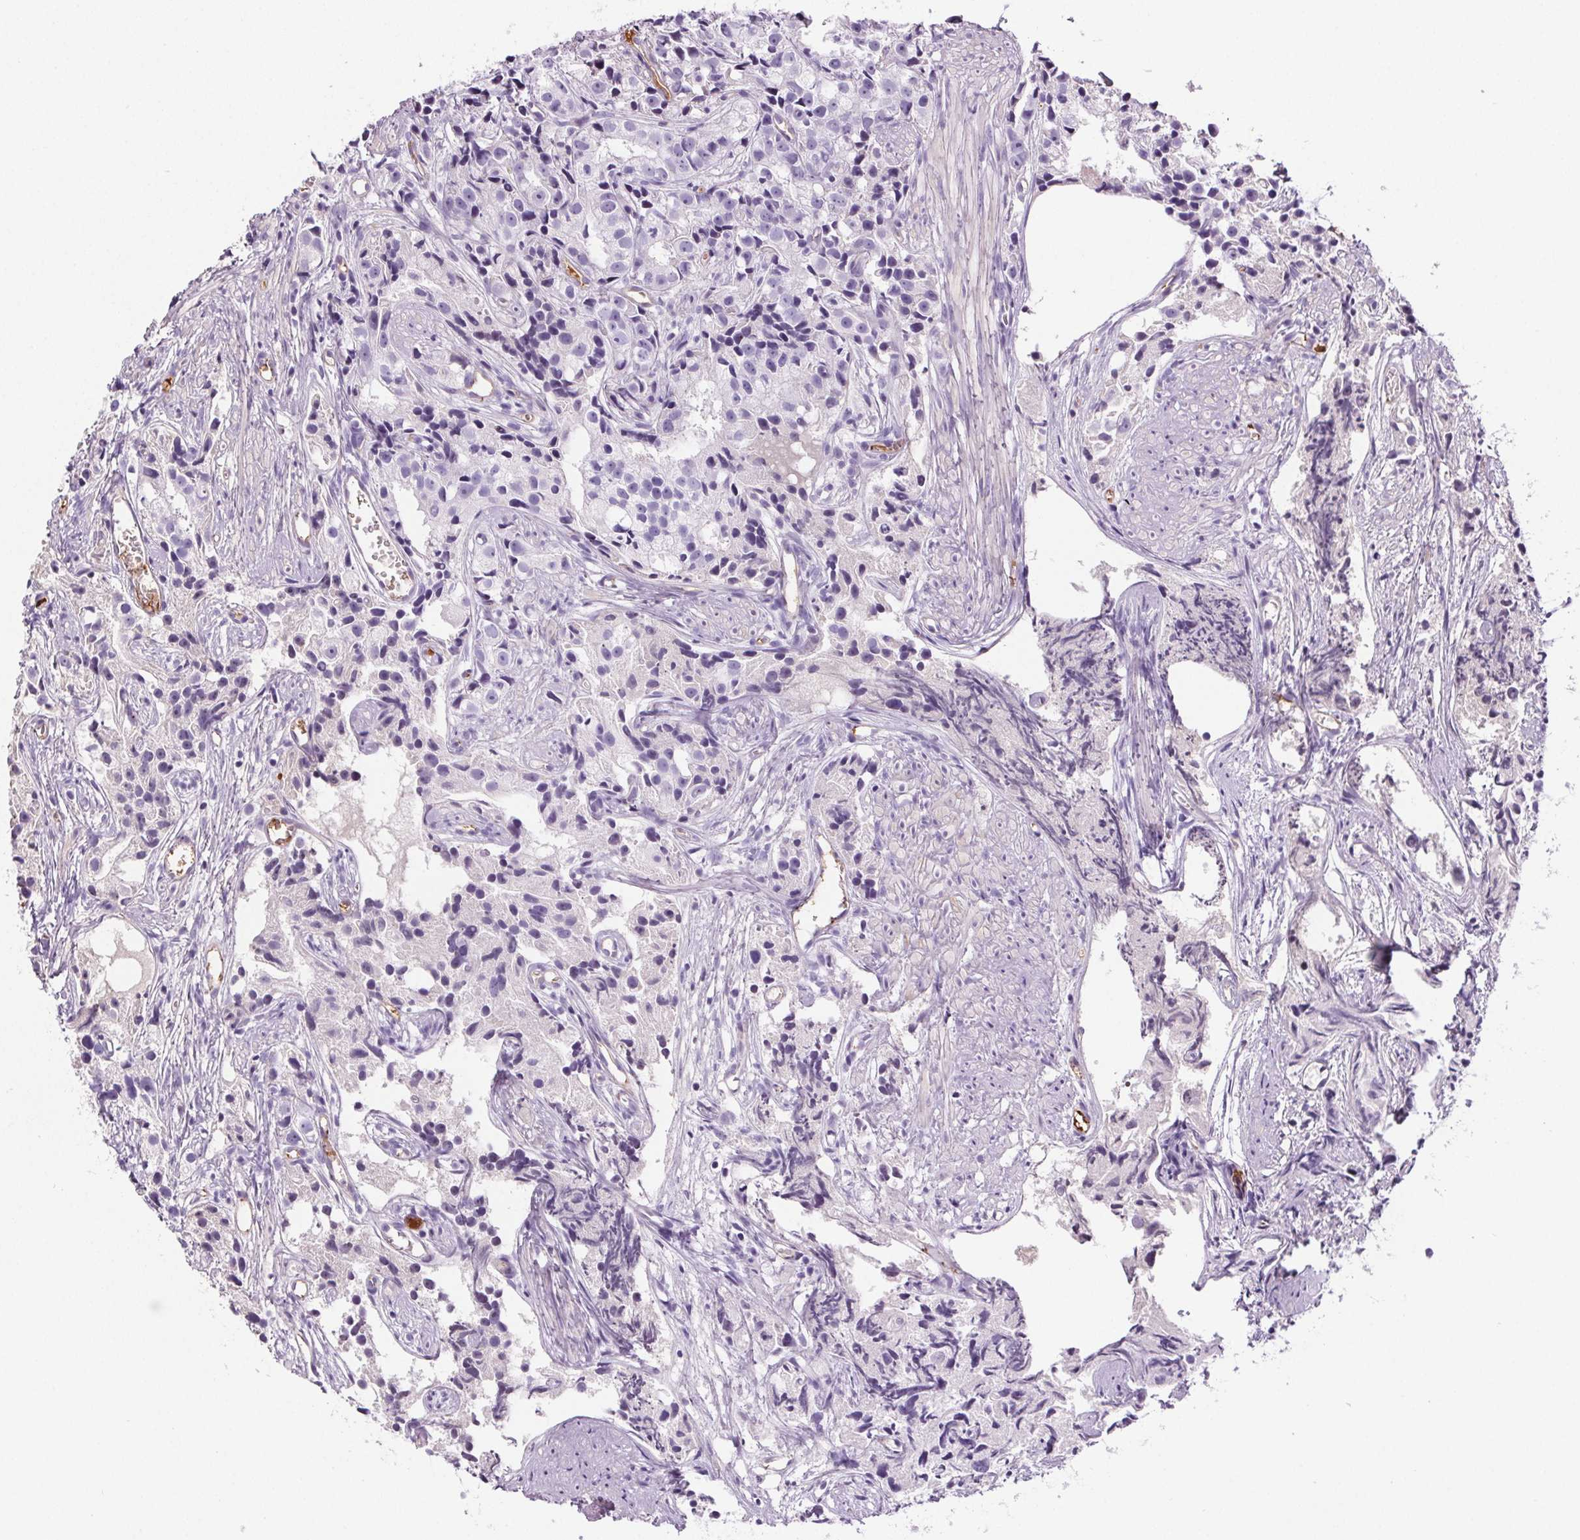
{"staining": {"intensity": "negative", "quantity": "none", "location": "none"}, "tissue": "prostate cancer", "cell_type": "Tumor cells", "image_type": "cancer", "snomed": [{"axis": "morphology", "description": "Adenocarcinoma, High grade"}, {"axis": "topography", "description": "Prostate"}], "caption": "Tumor cells are negative for brown protein staining in prostate high-grade adenocarcinoma.", "gene": "CD5L", "patient": {"sex": "male", "age": 75}}